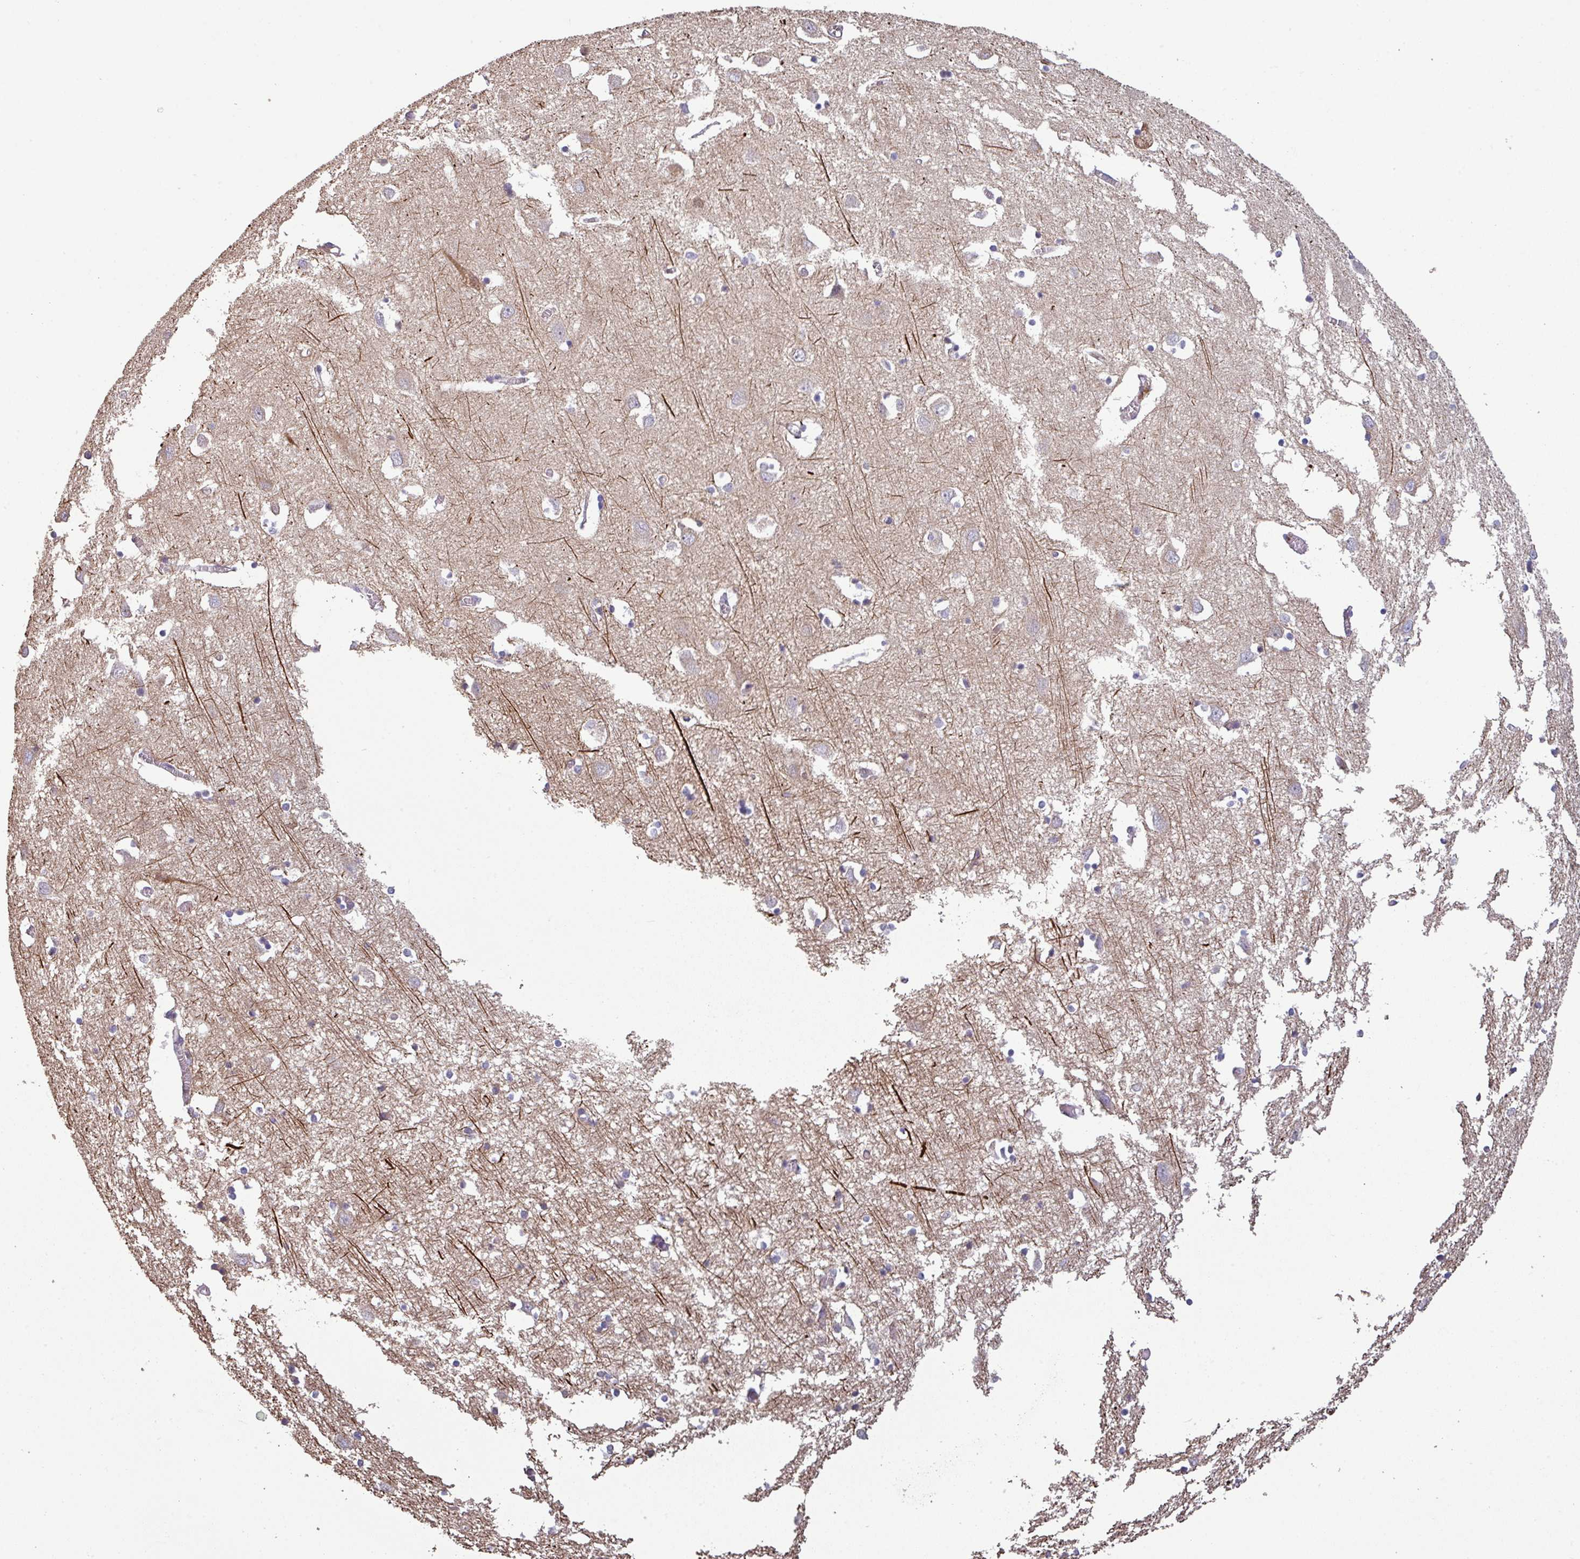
{"staining": {"intensity": "negative", "quantity": "none", "location": "none"}, "tissue": "cerebral cortex", "cell_type": "Endothelial cells", "image_type": "normal", "snomed": [{"axis": "morphology", "description": "Normal tissue, NOS"}, {"axis": "topography", "description": "Cerebral cortex"}], "caption": "Endothelial cells are negative for protein expression in benign human cerebral cortex. (DAB (3,3'-diaminobenzidine) immunohistochemistry, high magnification).", "gene": "ISLR", "patient": {"sex": "male", "age": 70}}